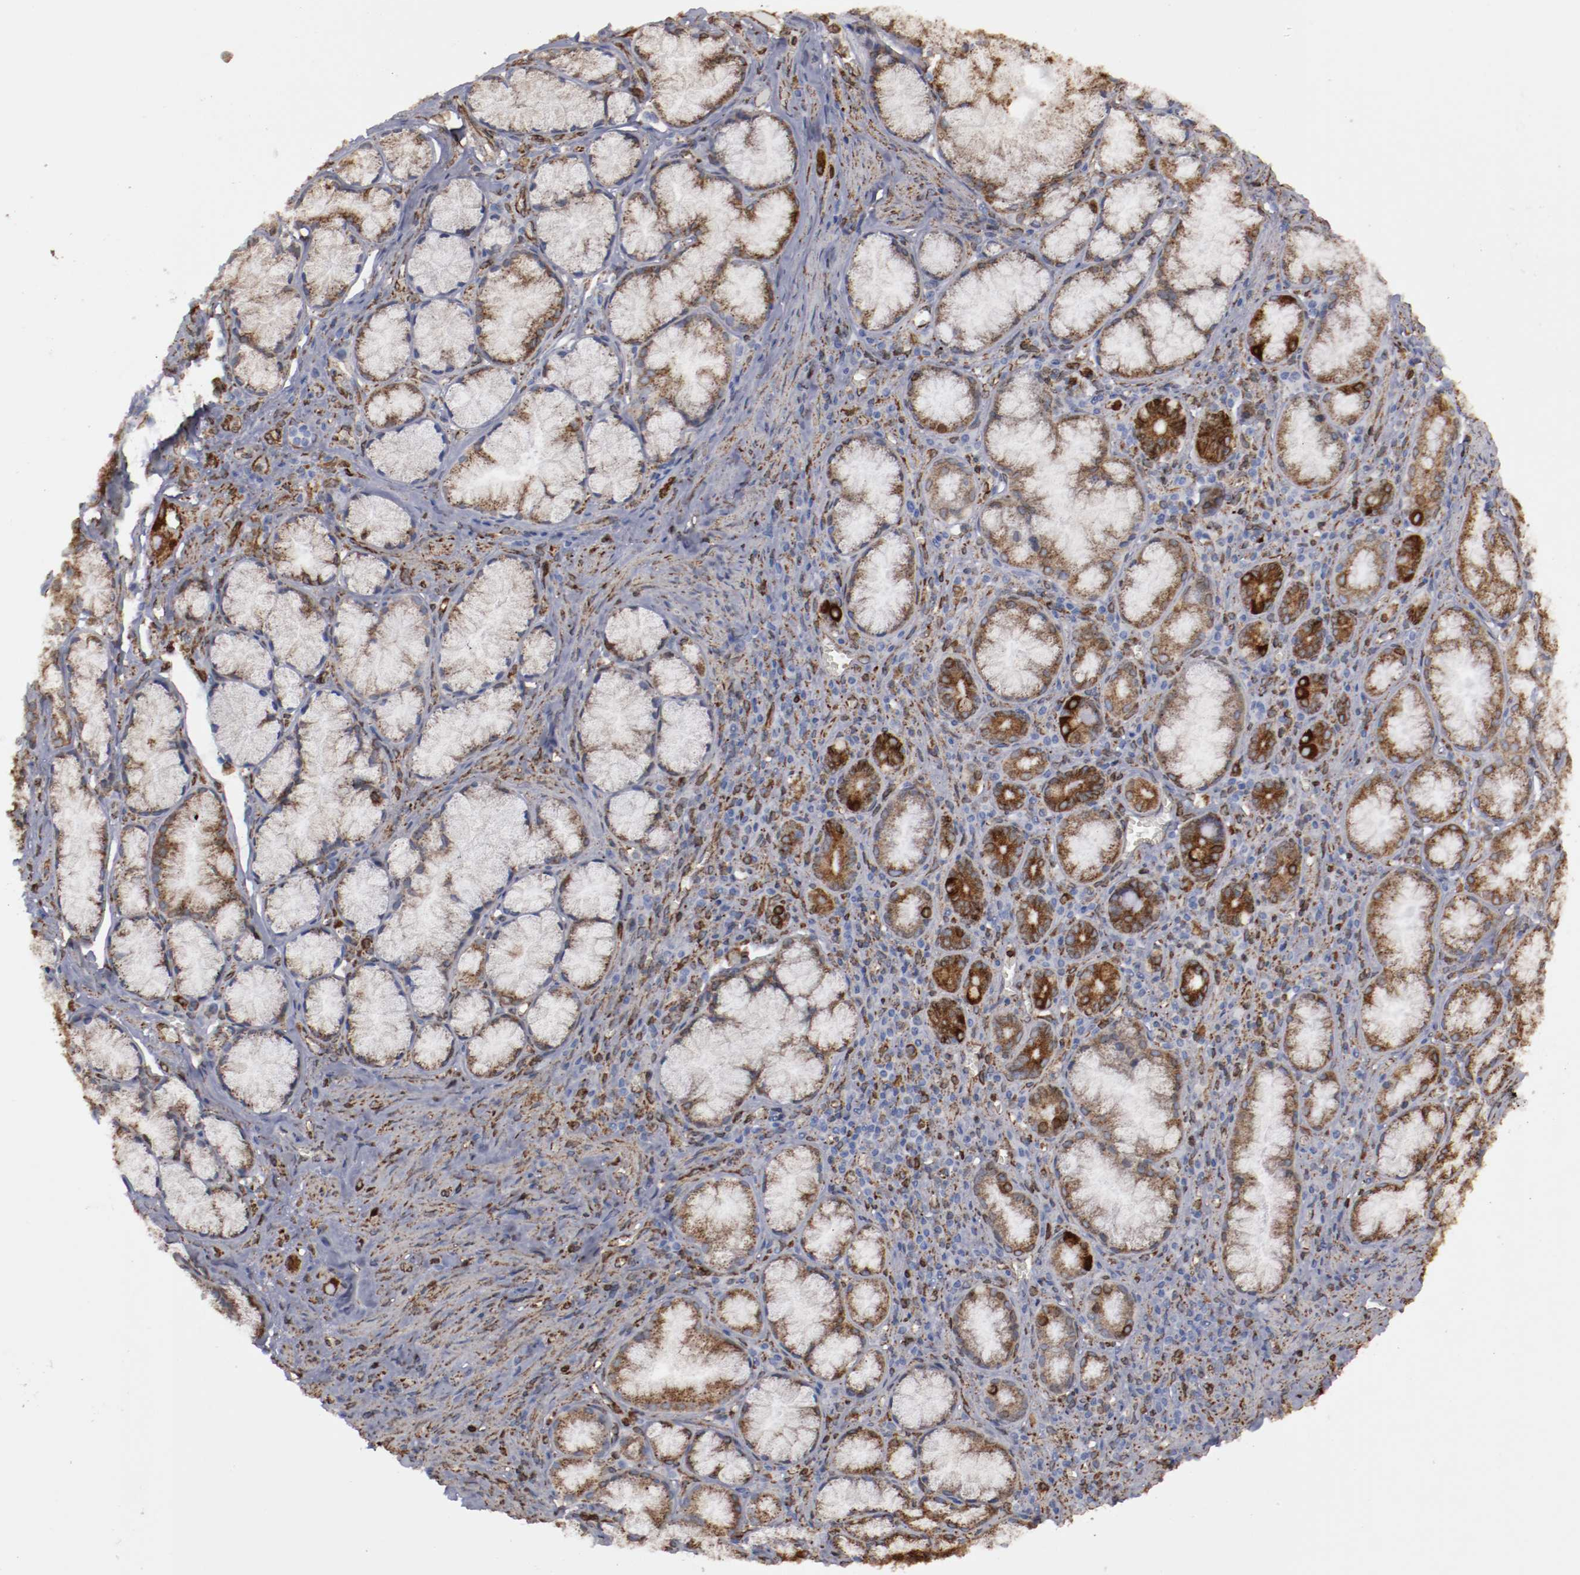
{"staining": {"intensity": "strong", "quantity": ">75%", "location": "cytoplasmic/membranous"}, "tissue": "pancreatic cancer", "cell_type": "Tumor cells", "image_type": "cancer", "snomed": [{"axis": "morphology", "description": "Adenocarcinoma, NOS"}, {"axis": "topography", "description": "Pancreas"}], "caption": "The image demonstrates a brown stain indicating the presence of a protein in the cytoplasmic/membranous of tumor cells in adenocarcinoma (pancreatic).", "gene": "ERLIN2", "patient": {"sex": "male", "age": 77}}